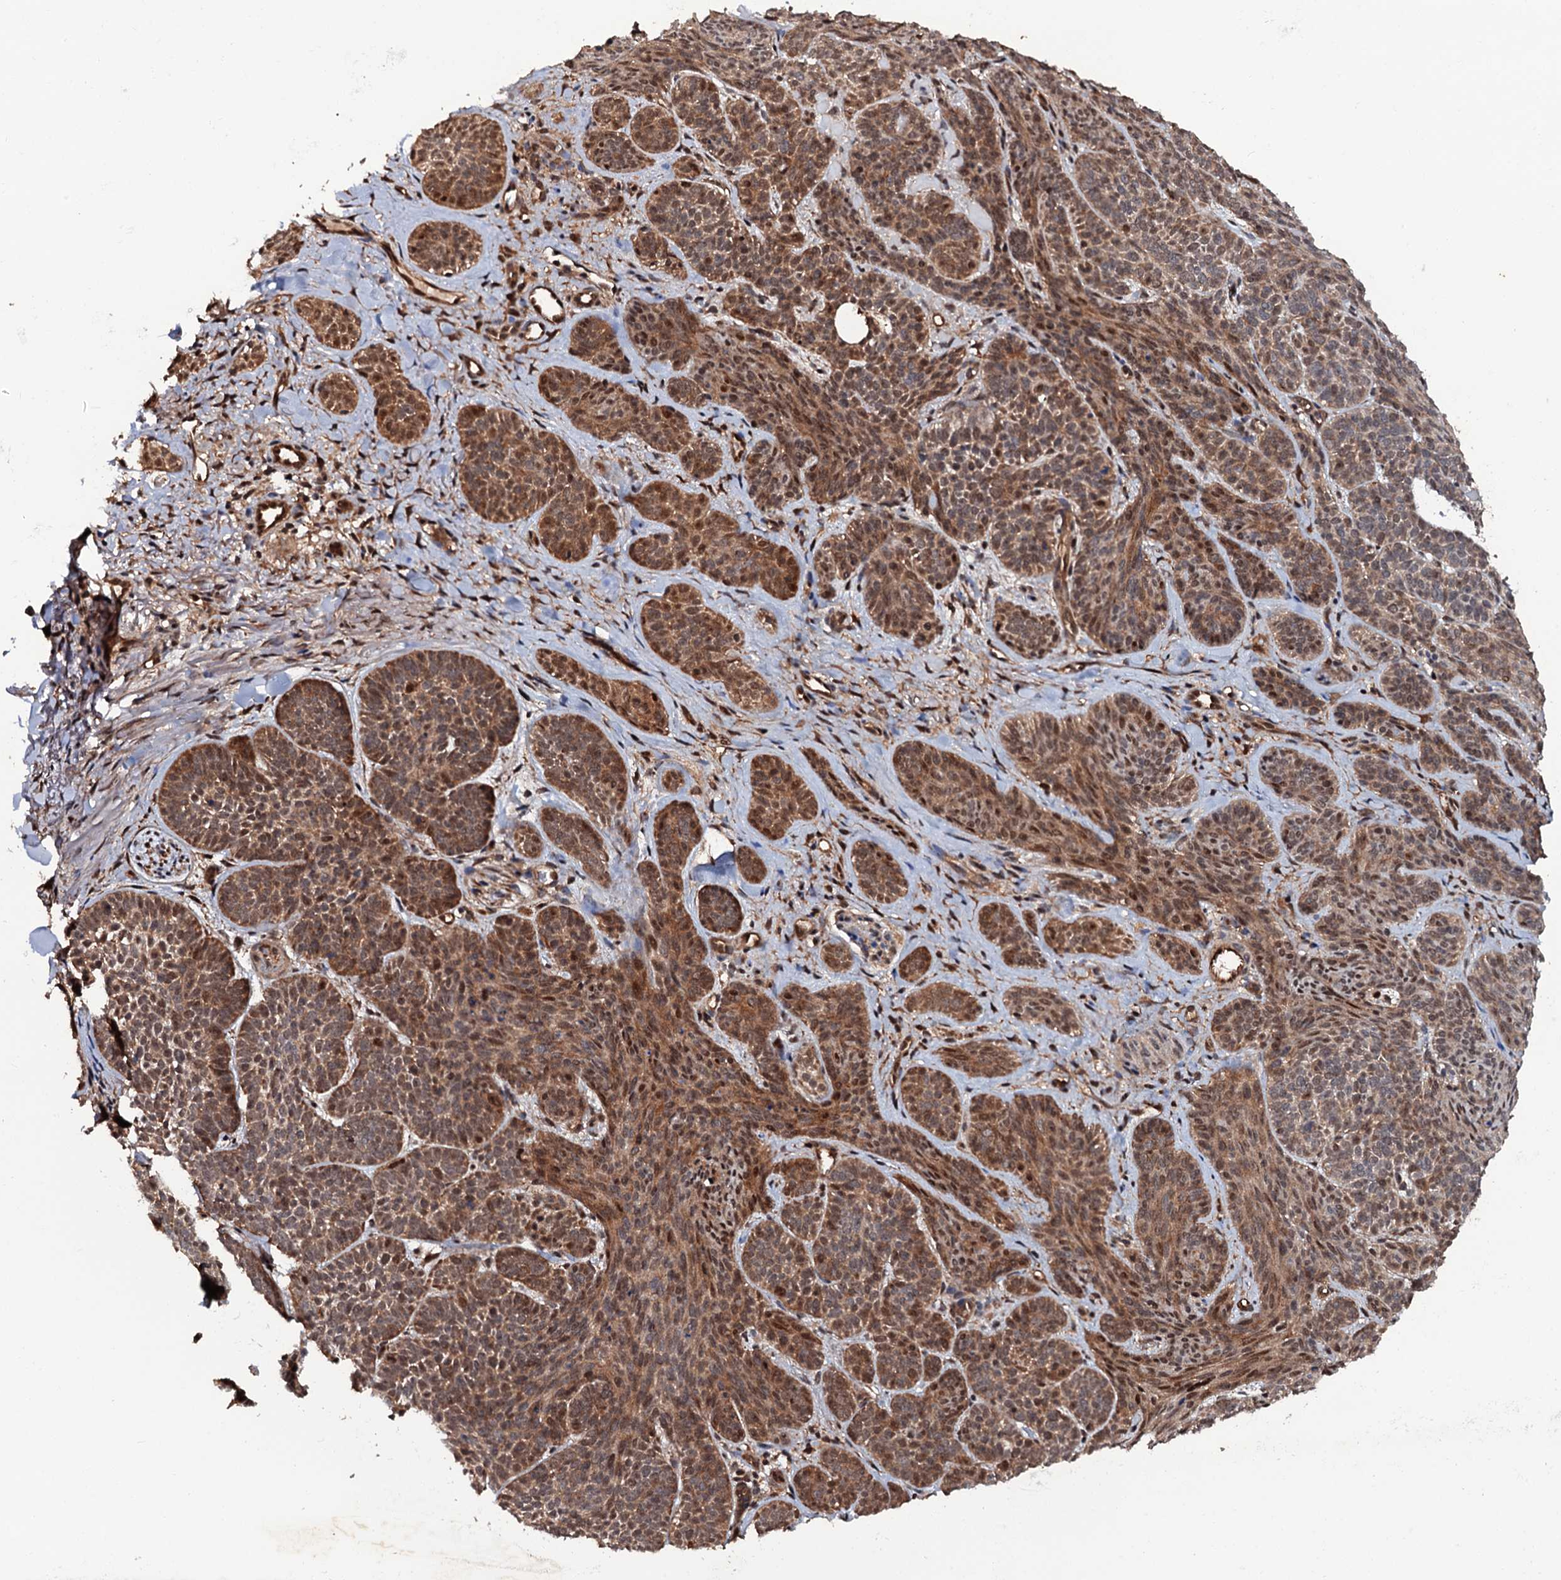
{"staining": {"intensity": "moderate", "quantity": ">75%", "location": "cytoplasmic/membranous,nuclear"}, "tissue": "skin cancer", "cell_type": "Tumor cells", "image_type": "cancer", "snomed": [{"axis": "morphology", "description": "Basal cell carcinoma"}, {"axis": "topography", "description": "Skin"}], "caption": "Skin basal cell carcinoma stained with a brown dye displays moderate cytoplasmic/membranous and nuclear positive expression in approximately >75% of tumor cells.", "gene": "CDC23", "patient": {"sex": "male", "age": 85}}